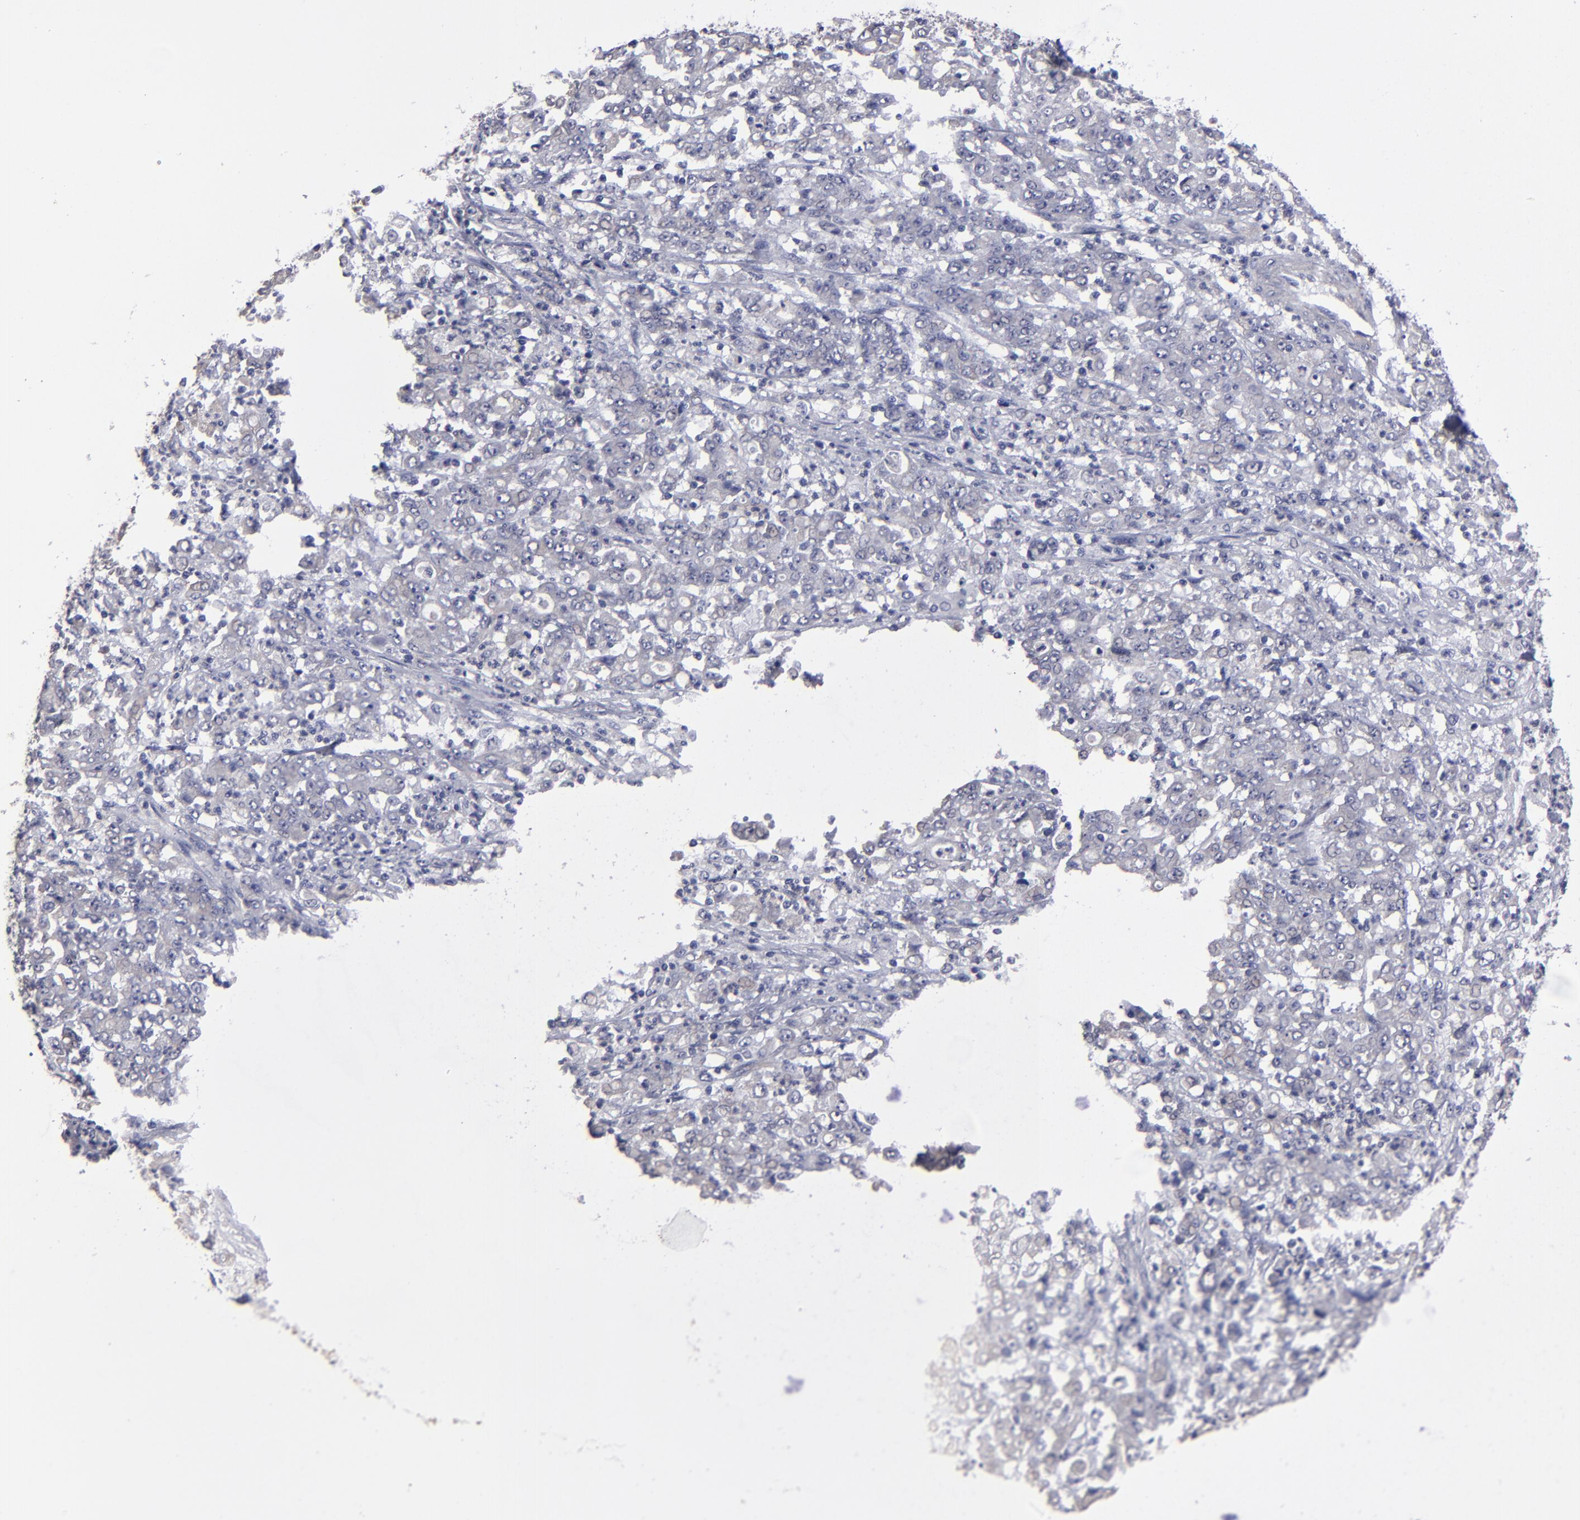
{"staining": {"intensity": "negative", "quantity": "none", "location": "none"}, "tissue": "stomach cancer", "cell_type": "Tumor cells", "image_type": "cancer", "snomed": [{"axis": "morphology", "description": "Adenocarcinoma, NOS"}, {"axis": "topography", "description": "Stomach, lower"}], "caption": "Tumor cells show no significant protein staining in stomach cancer (adenocarcinoma).", "gene": "ZNF175", "patient": {"sex": "female", "age": 71}}